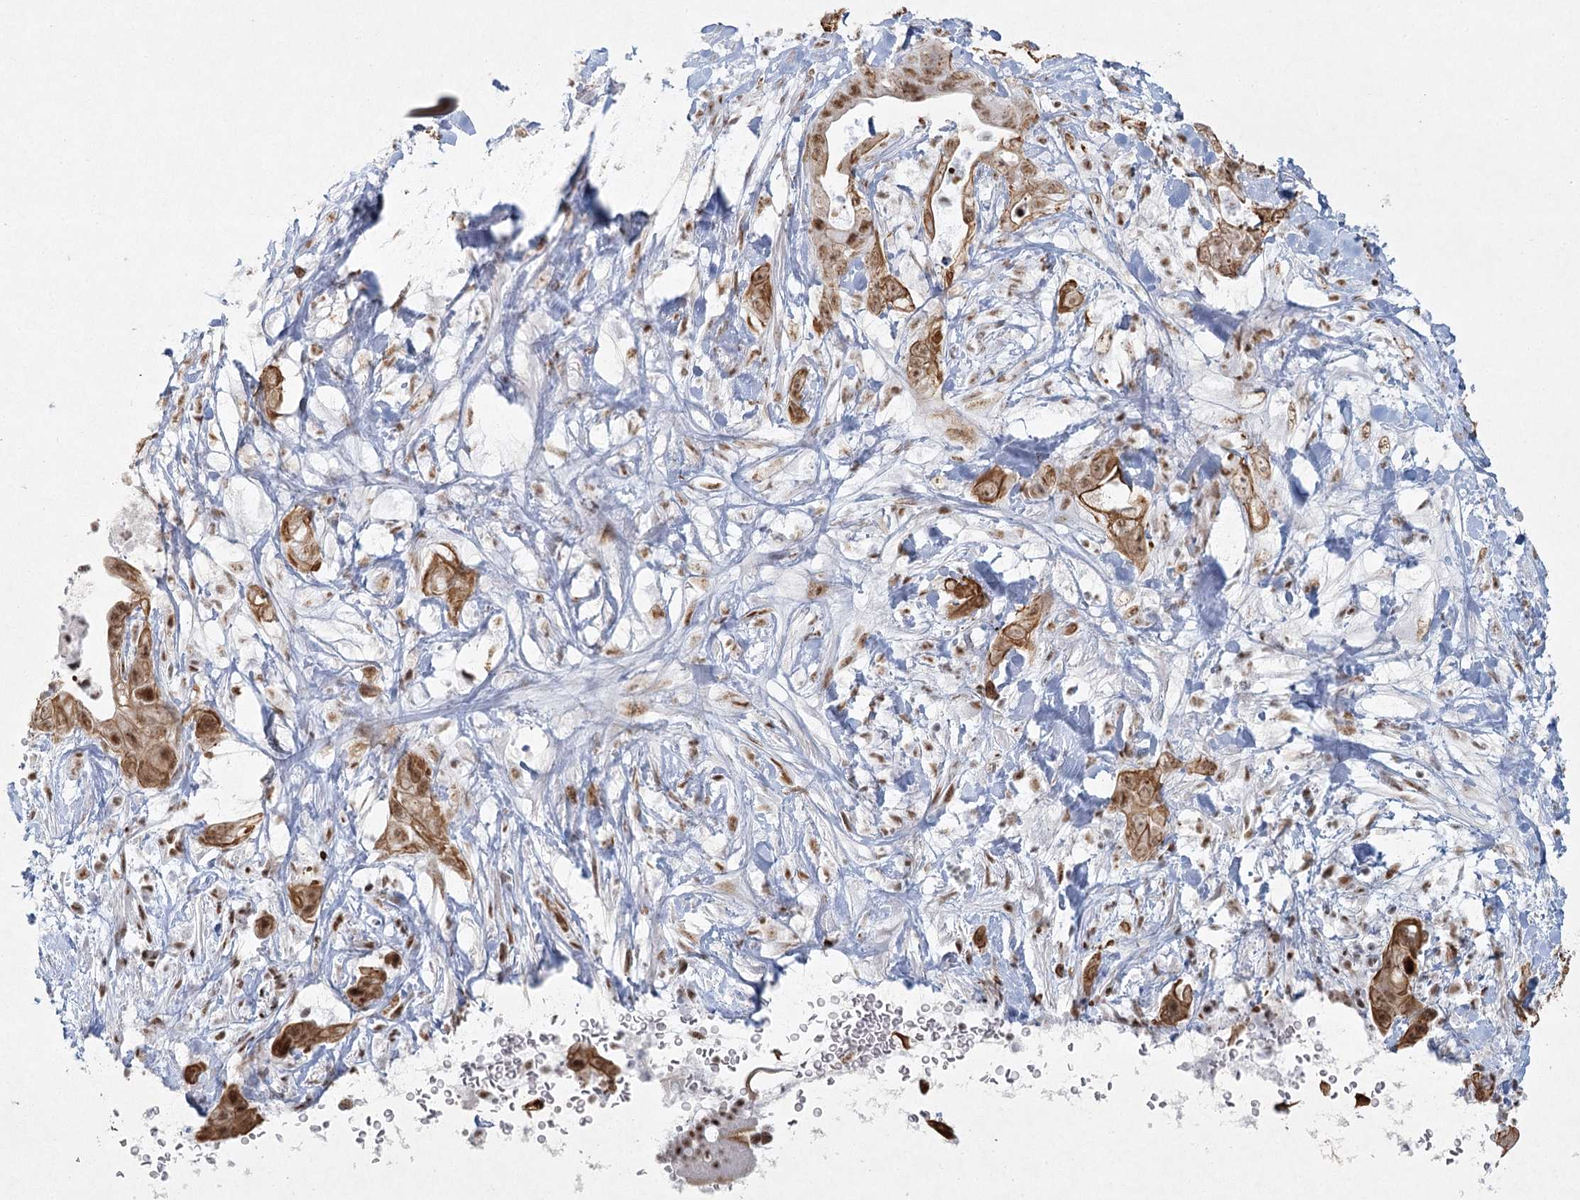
{"staining": {"intensity": "moderate", "quantity": ">75%", "location": "cytoplasmic/membranous,nuclear"}, "tissue": "pancreatic cancer", "cell_type": "Tumor cells", "image_type": "cancer", "snomed": [{"axis": "morphology", "description": "Adenocarcinoma, NOS"}, {"axis": "topography", "description": "Pancreas"}], "caption": "Adenocarcinoma (pancreatic) tissue displays moderate cytoplasmic/membranous and nuclear expression in approximately >75% of tumor cells, visualized by immunohistochemistry. The staining was performed using DAB, with brown indicating positive protein expression. Nuclei are stained blue with hematoxylin.", "gene": "U2SURP", "patient": {"sex": "female", "age": 78}}